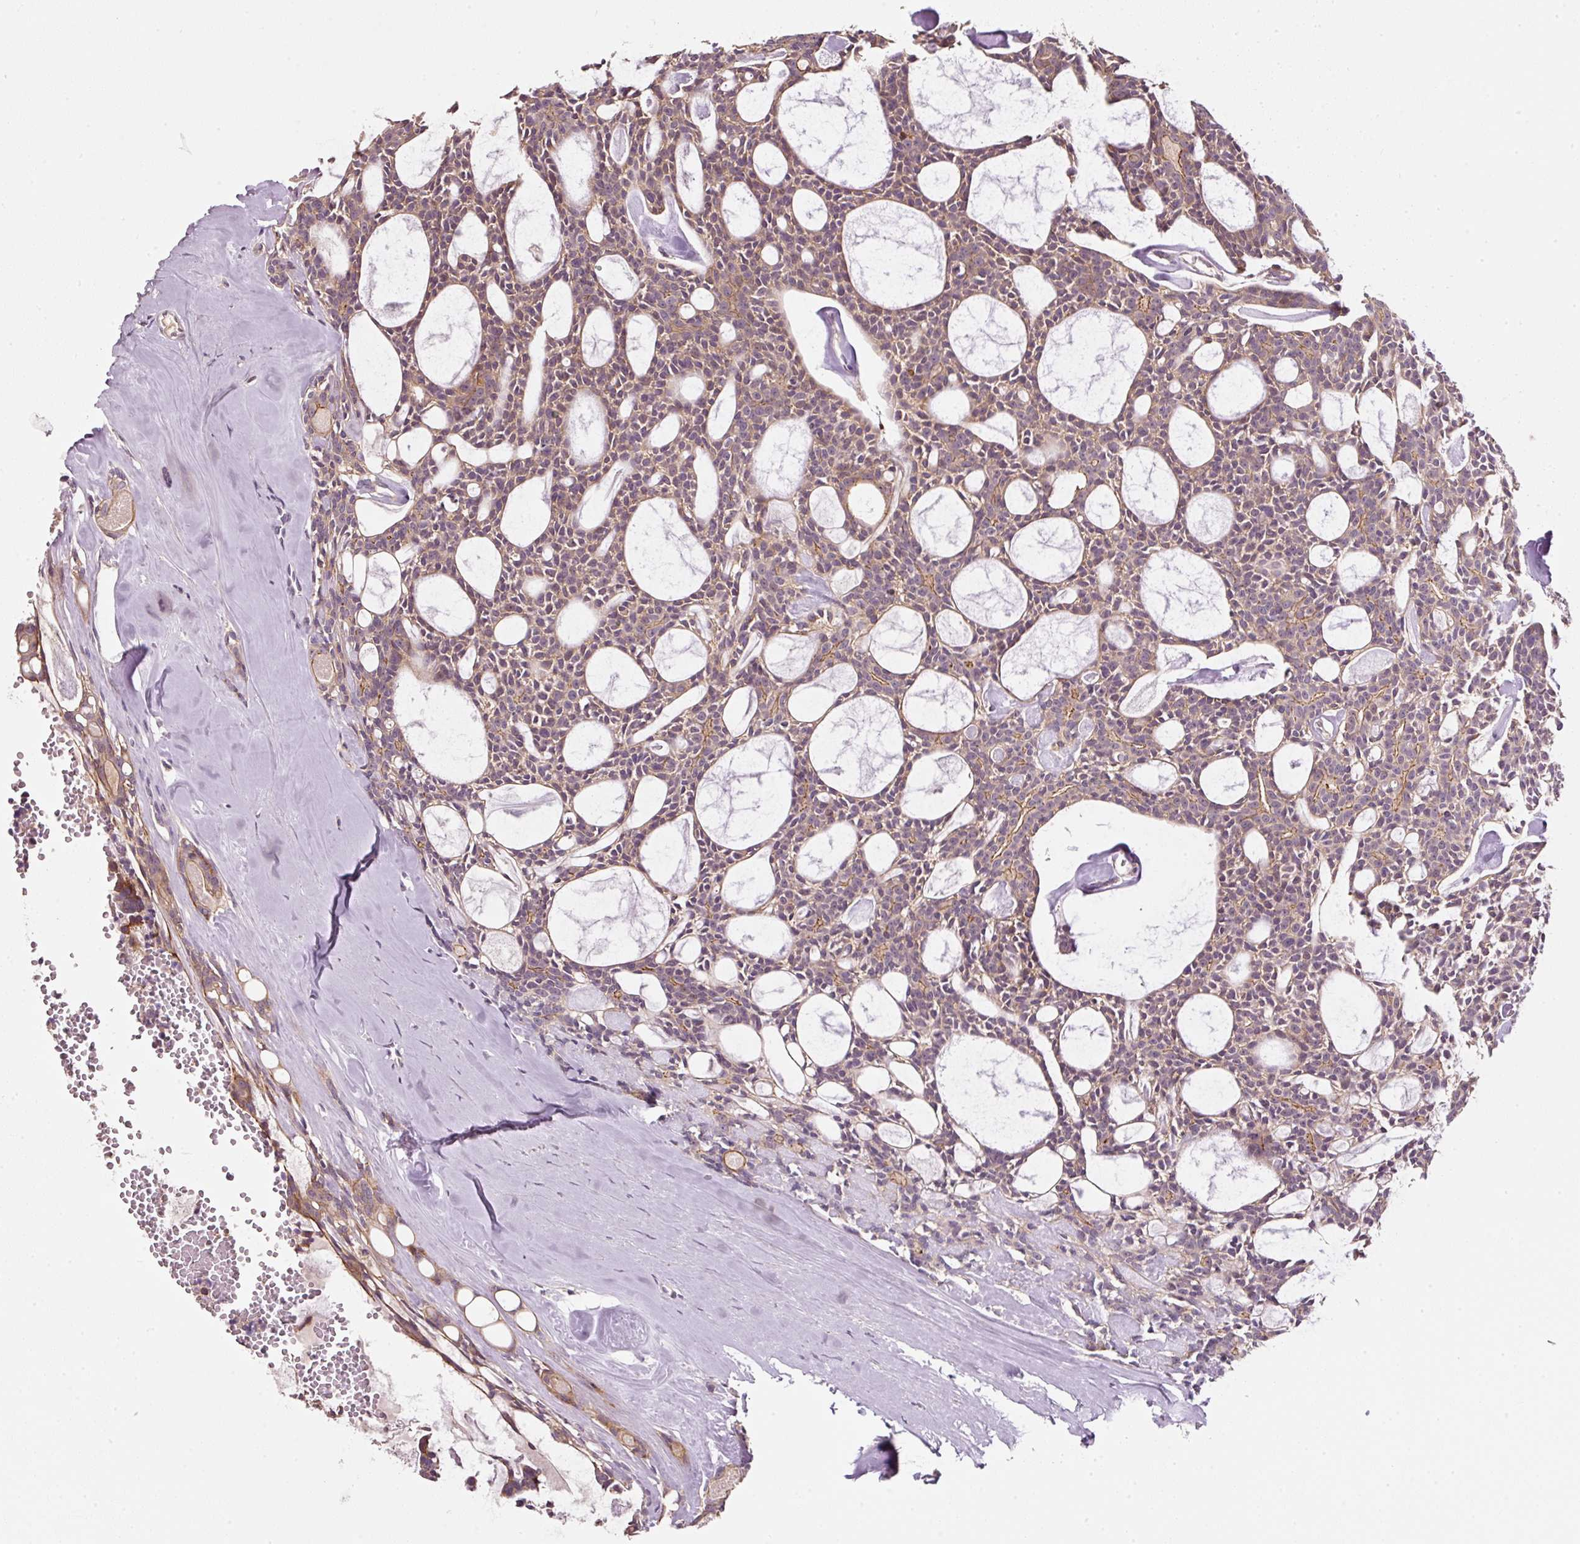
{"staining": {"intensity": "moderate", "quantity": "25%-75%", "location": "cytoplasmic/membranous"}, "tissue": "head and neck cancer", "cell_type": "Tumor cells", "image_type": "cancer", "snomed": [{"axis": "morphology", "description": "Adenocarcinoma, NOS"}, {"axis": "topography", "description": "Salivary gland"}, {"axis": "topography", "description": "Head-Neck"}], "caption": "Immunohistochemical staining of human head and neck cancer displays medium levels of moderate cytoplasmic/membranous protein staining in about 25%-75% of tumor cells. (IHC, brightfield microscopy, high magnification).", "gene": "TIRAP", "patient": {"sex": "male", "age": 55}}